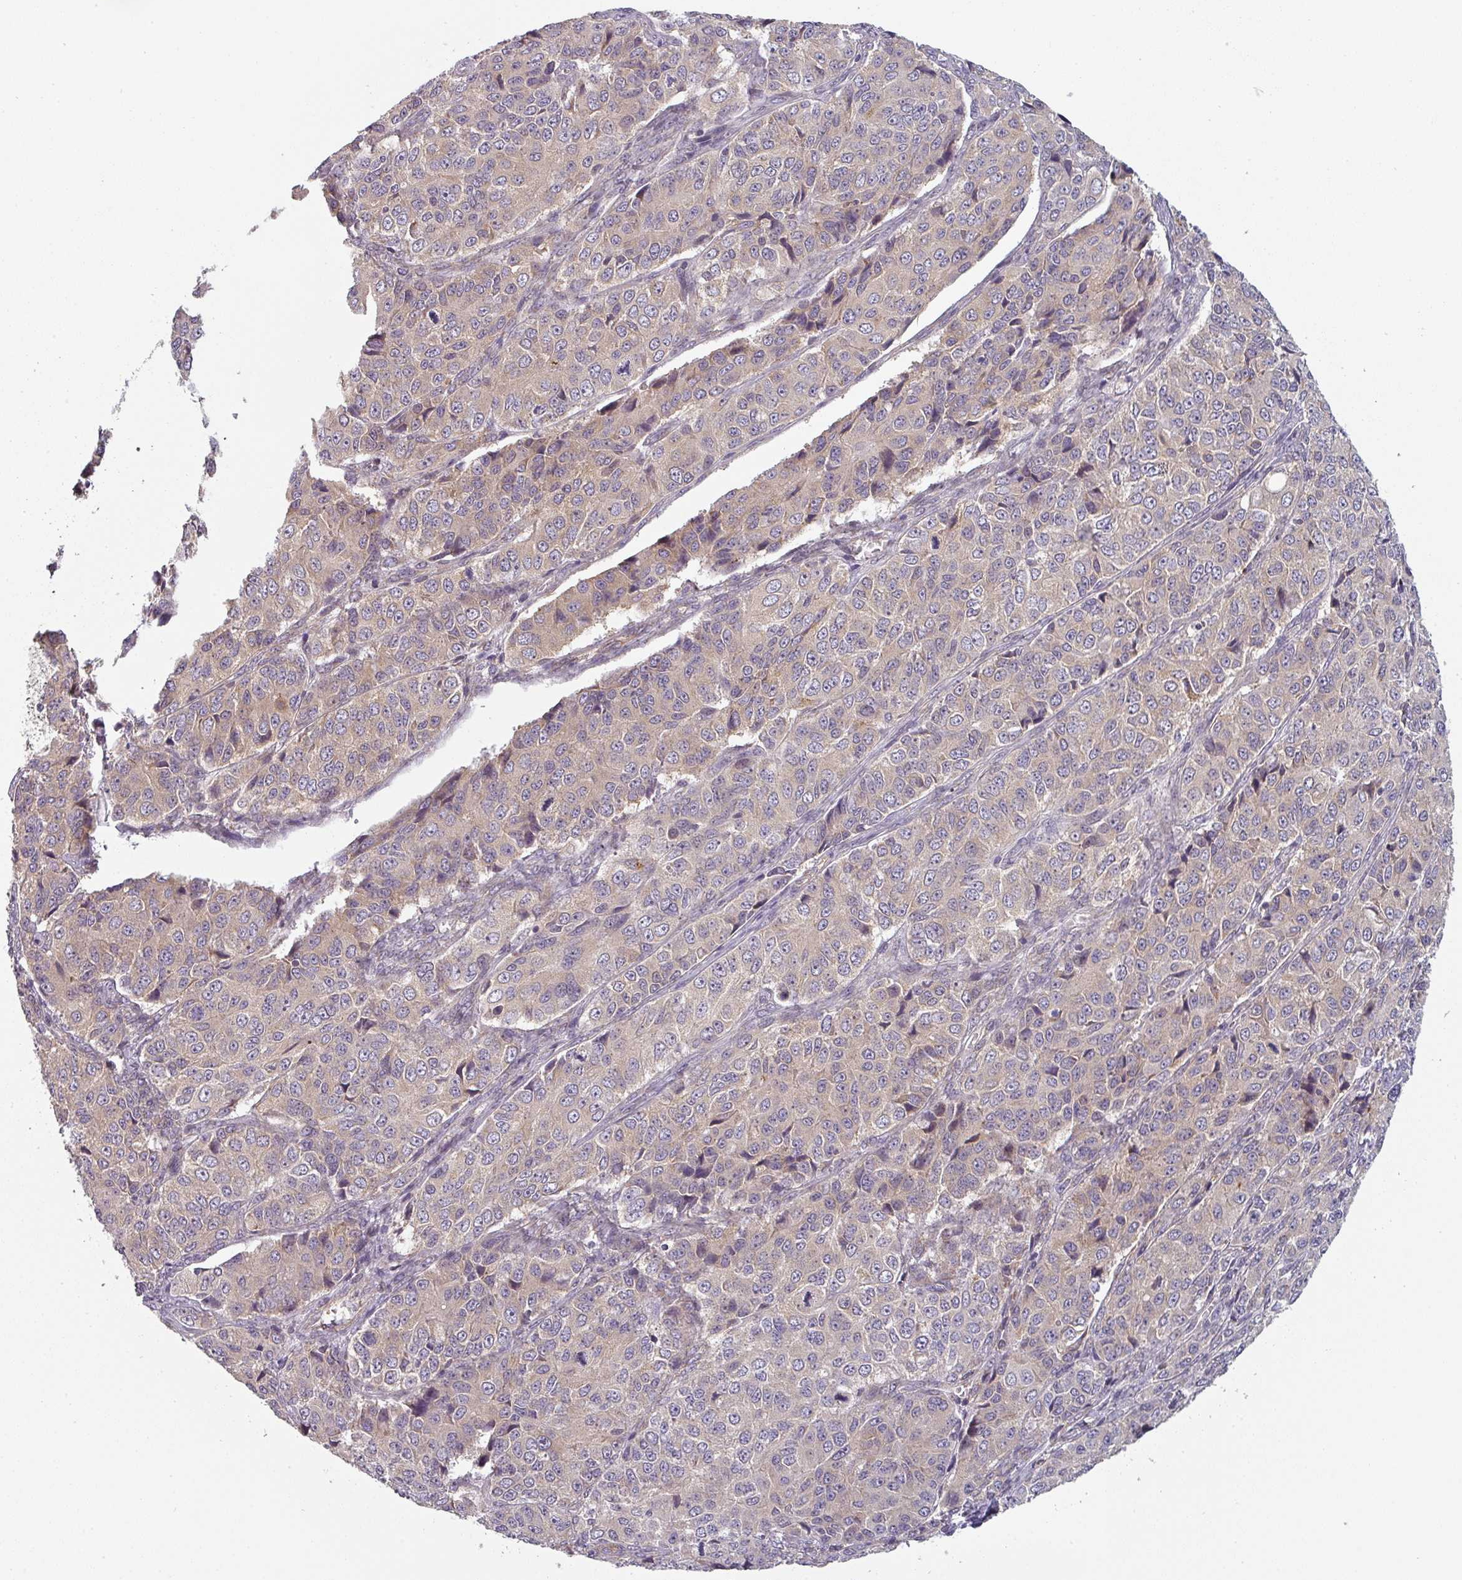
{"staining": {"intensity": "weak", "quantity": "<25%", "location": "cytoplasmic/membranous"}, "tissue": "ovarian cancer", "cell_type": "Tumor cells", "image_type": "cancer", "snomed": [{"axis": "morphology", "description": "Carcinoma, endometroid"}, {"axis": "topography", "description": "Ovary"}], "caption": "Protein analysis of endometroid carcinoma (ovarian) reveals no significant staining in tumor cells. (Immunohistochemistry, brightfield microscopy, high magnification).", "gene": "TAPT1", "patient": {"sex": "female", "age": 51}}